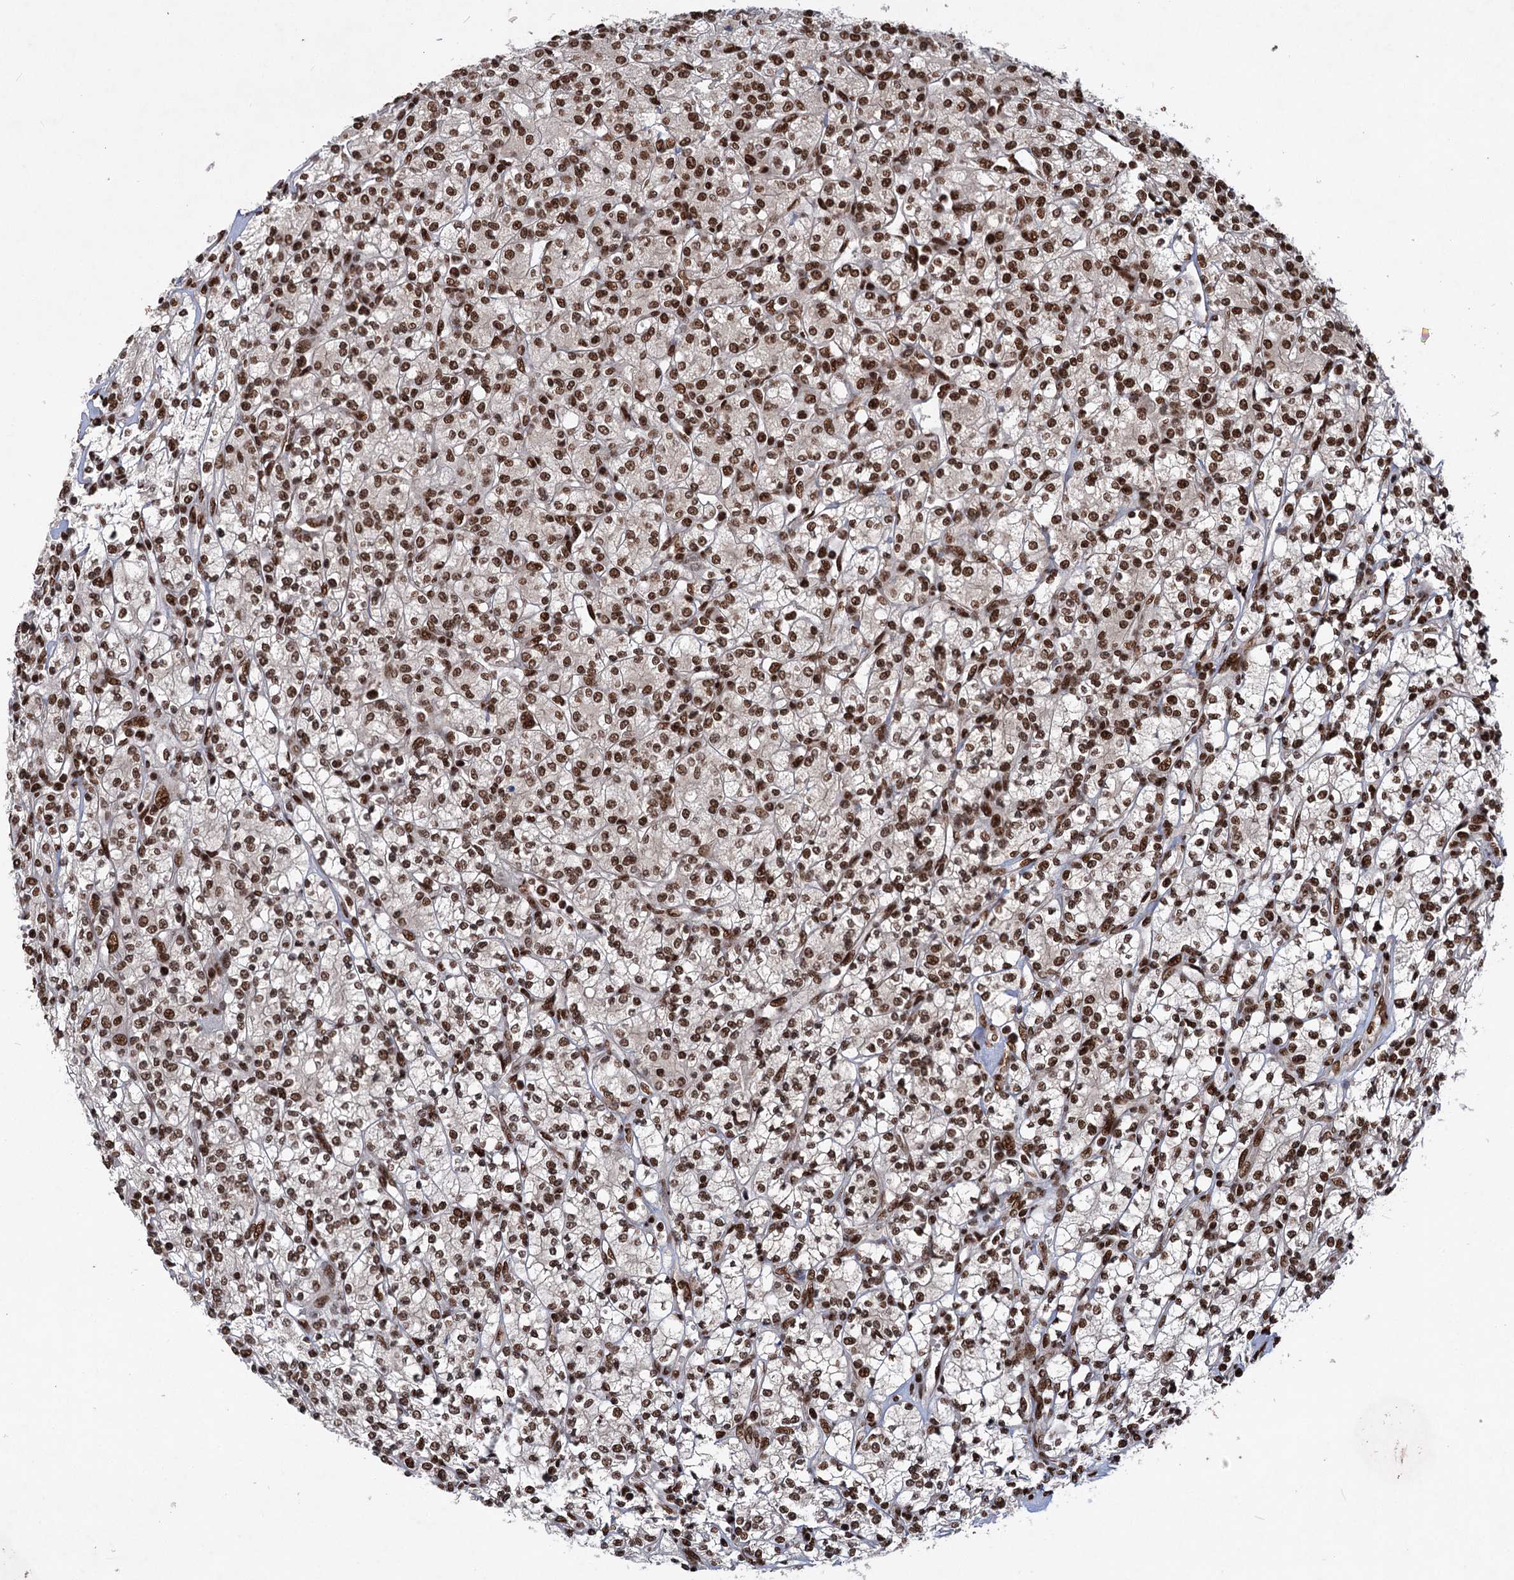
{"staining": {"intensity": "strong", "quantity": ">75%", "location": "nuclear"}, "tissue": "renal cancer", "cell_type": "Tumor cells", "image_type": "cancer", "snomed": [{"axis": "morphology", "description": "Adenocarcinoma, NOS"}, {"axis": "topography", "description": "Kidney"}], "caption": "Strong nuclear positivity is seen in about >75% of tumor cells in renal cancer (adenocarcinoma).", "gene": "MAML1", "patient": {"sex": "male", "age": 77}}